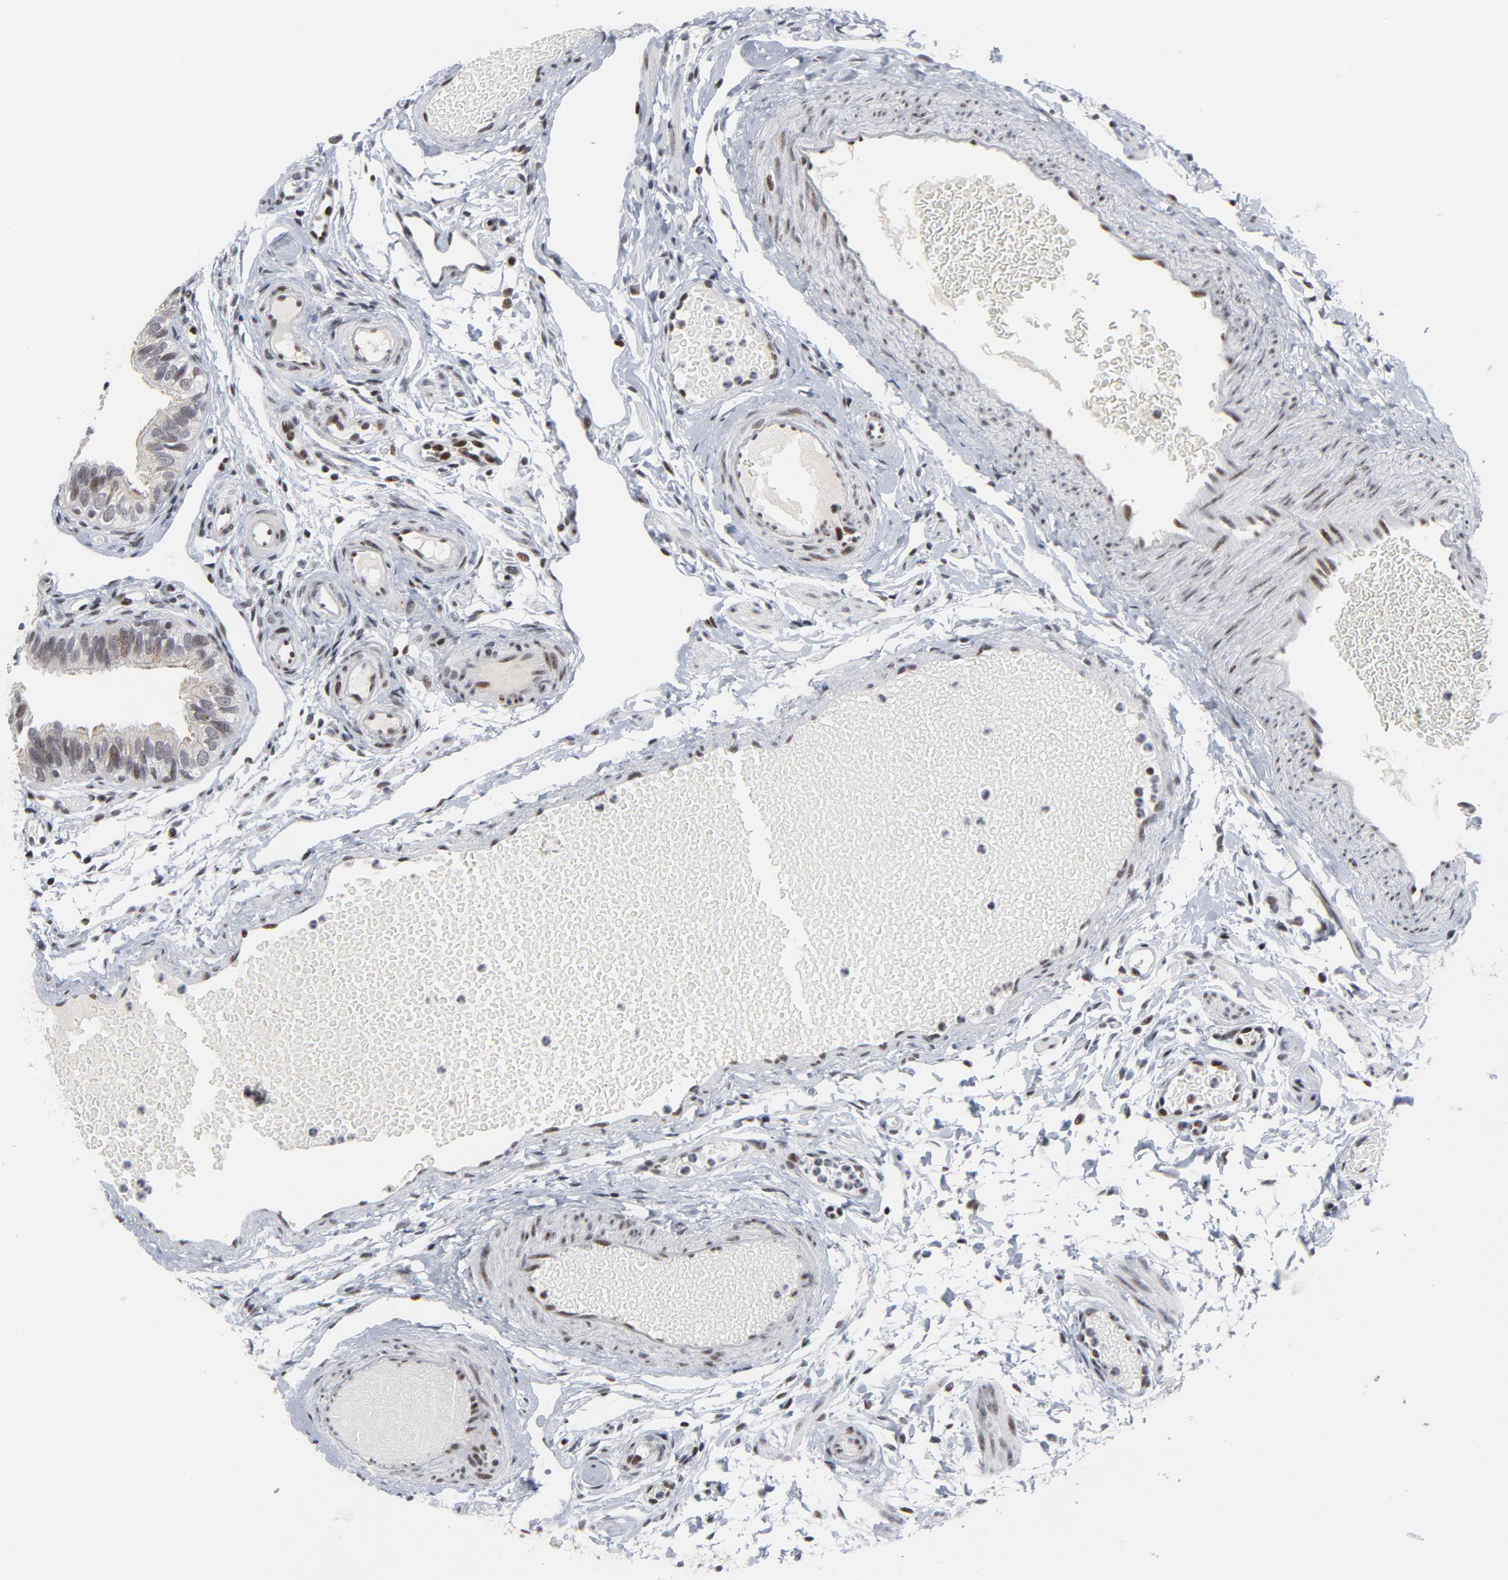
{"staining": {"intensity": "weak", "quantity": "25%-75%", "location": "nuclear"}, "tissue": "fallopian tube", "cell_type": "Glandular cells", "image_type": "normal", "snomed": [{"axis": "morphology", "description": "Normal tissue, NOS"}, {"axis": "morphology", "description": "Dermoid, NOS"}, {"axis": "topography", "description": "Fallopian tube"}], "caption": "Immunohistochemical staining of normal human fallopian tube reveals 25%-75% levels of weak nuclear protein staining in approximately 25%-75% of glandular cells.", "gene": "GABPA", "patient": {"sex": "female", "age": 33}}